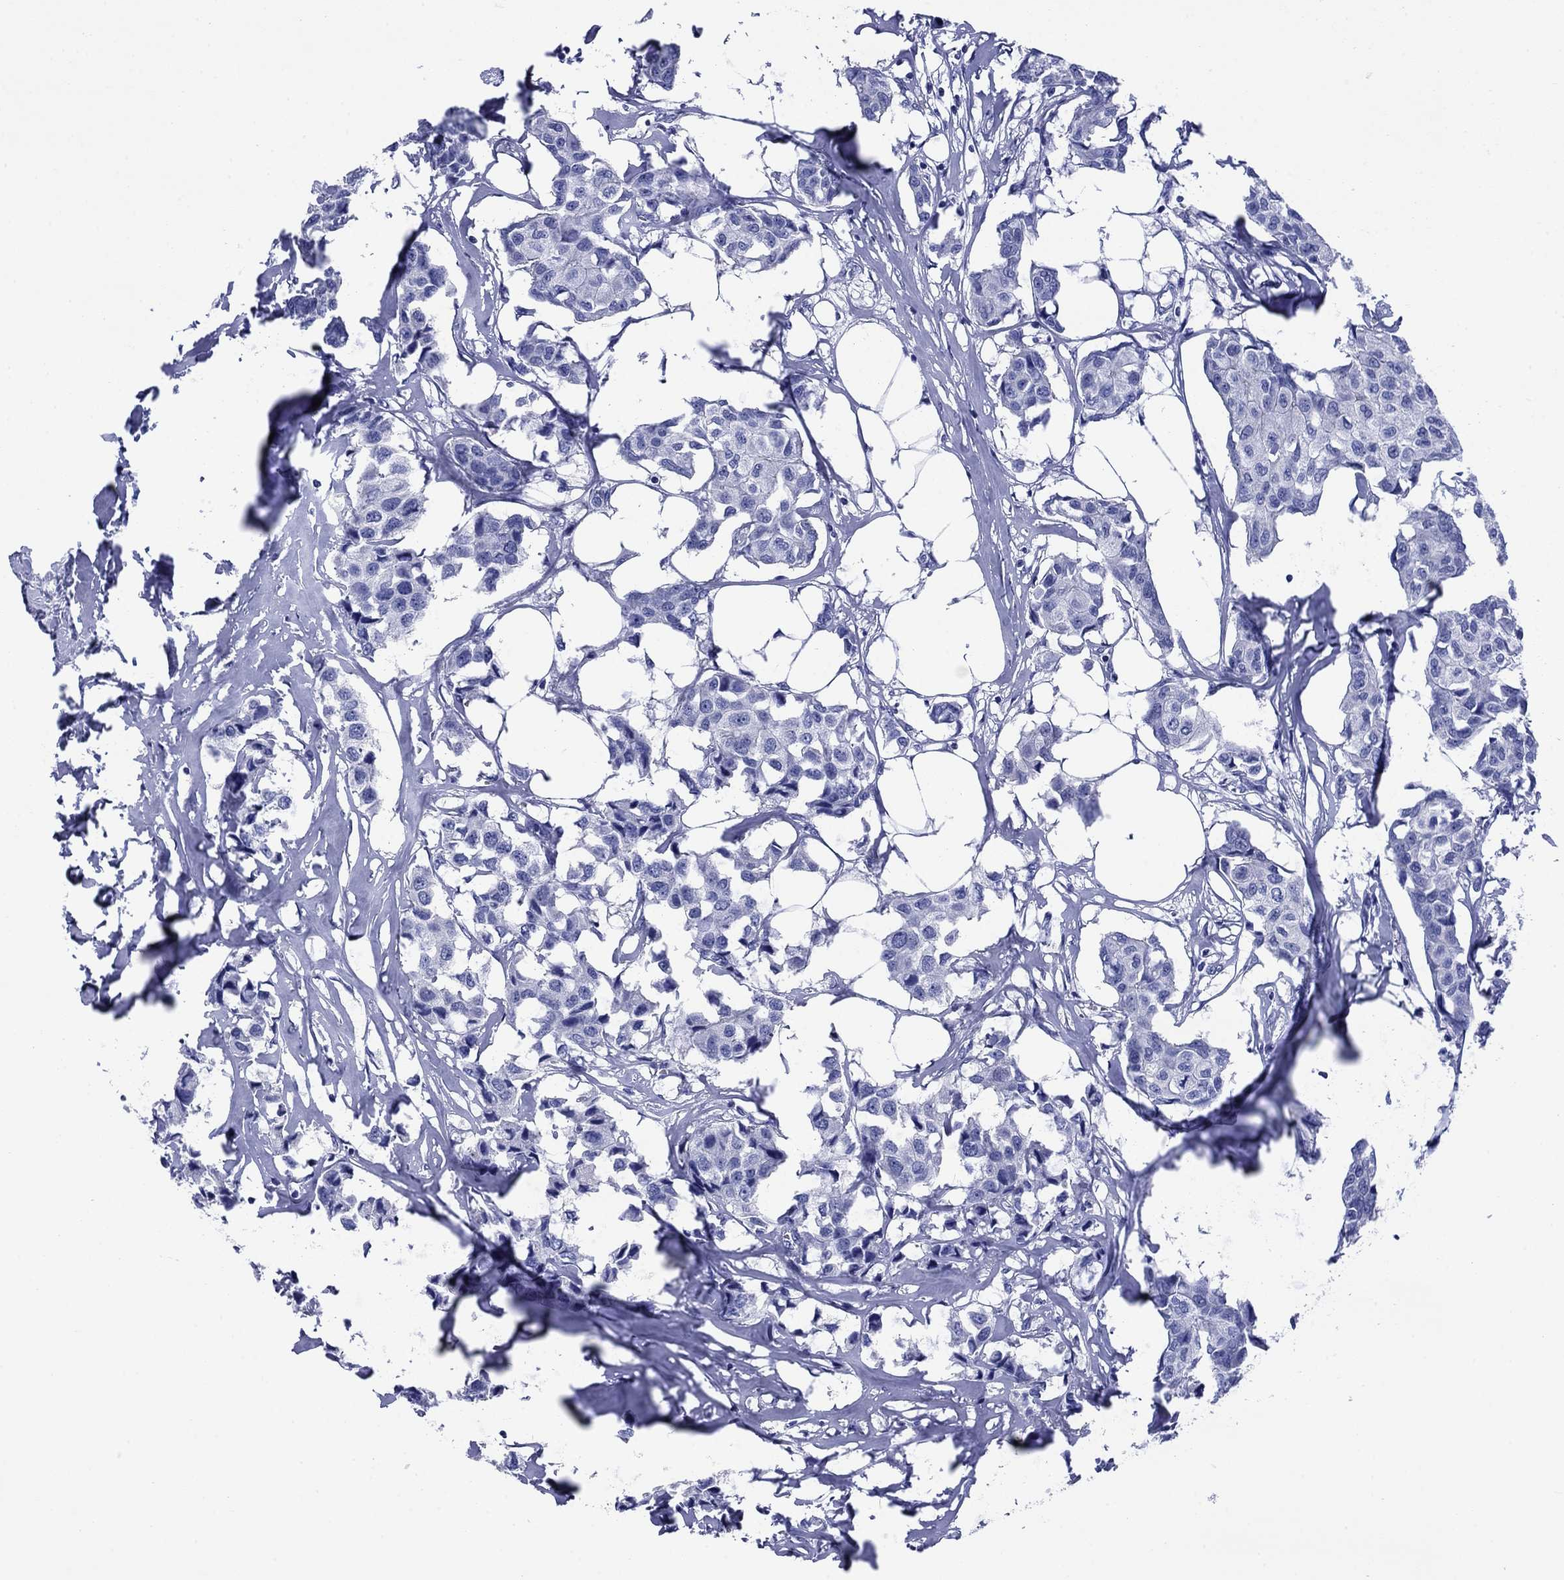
{"staining": {"intensity": "negative", "quantity": "none", "location": "none"}, "tissue": "breast cancer", "cell_type": "Tumor cells", "image_type": "cancer", "snomed": [{"axis": "morphology", "description": "Duct carcinoma"}, {"axis": "topography", "description": "Breast"}], "caption": "This is an IHC micrograph of breast cancer. There is no expression in tumor cells.", "gene": "SLC1A2", "patient": {"sex": "female", "age": 80}}